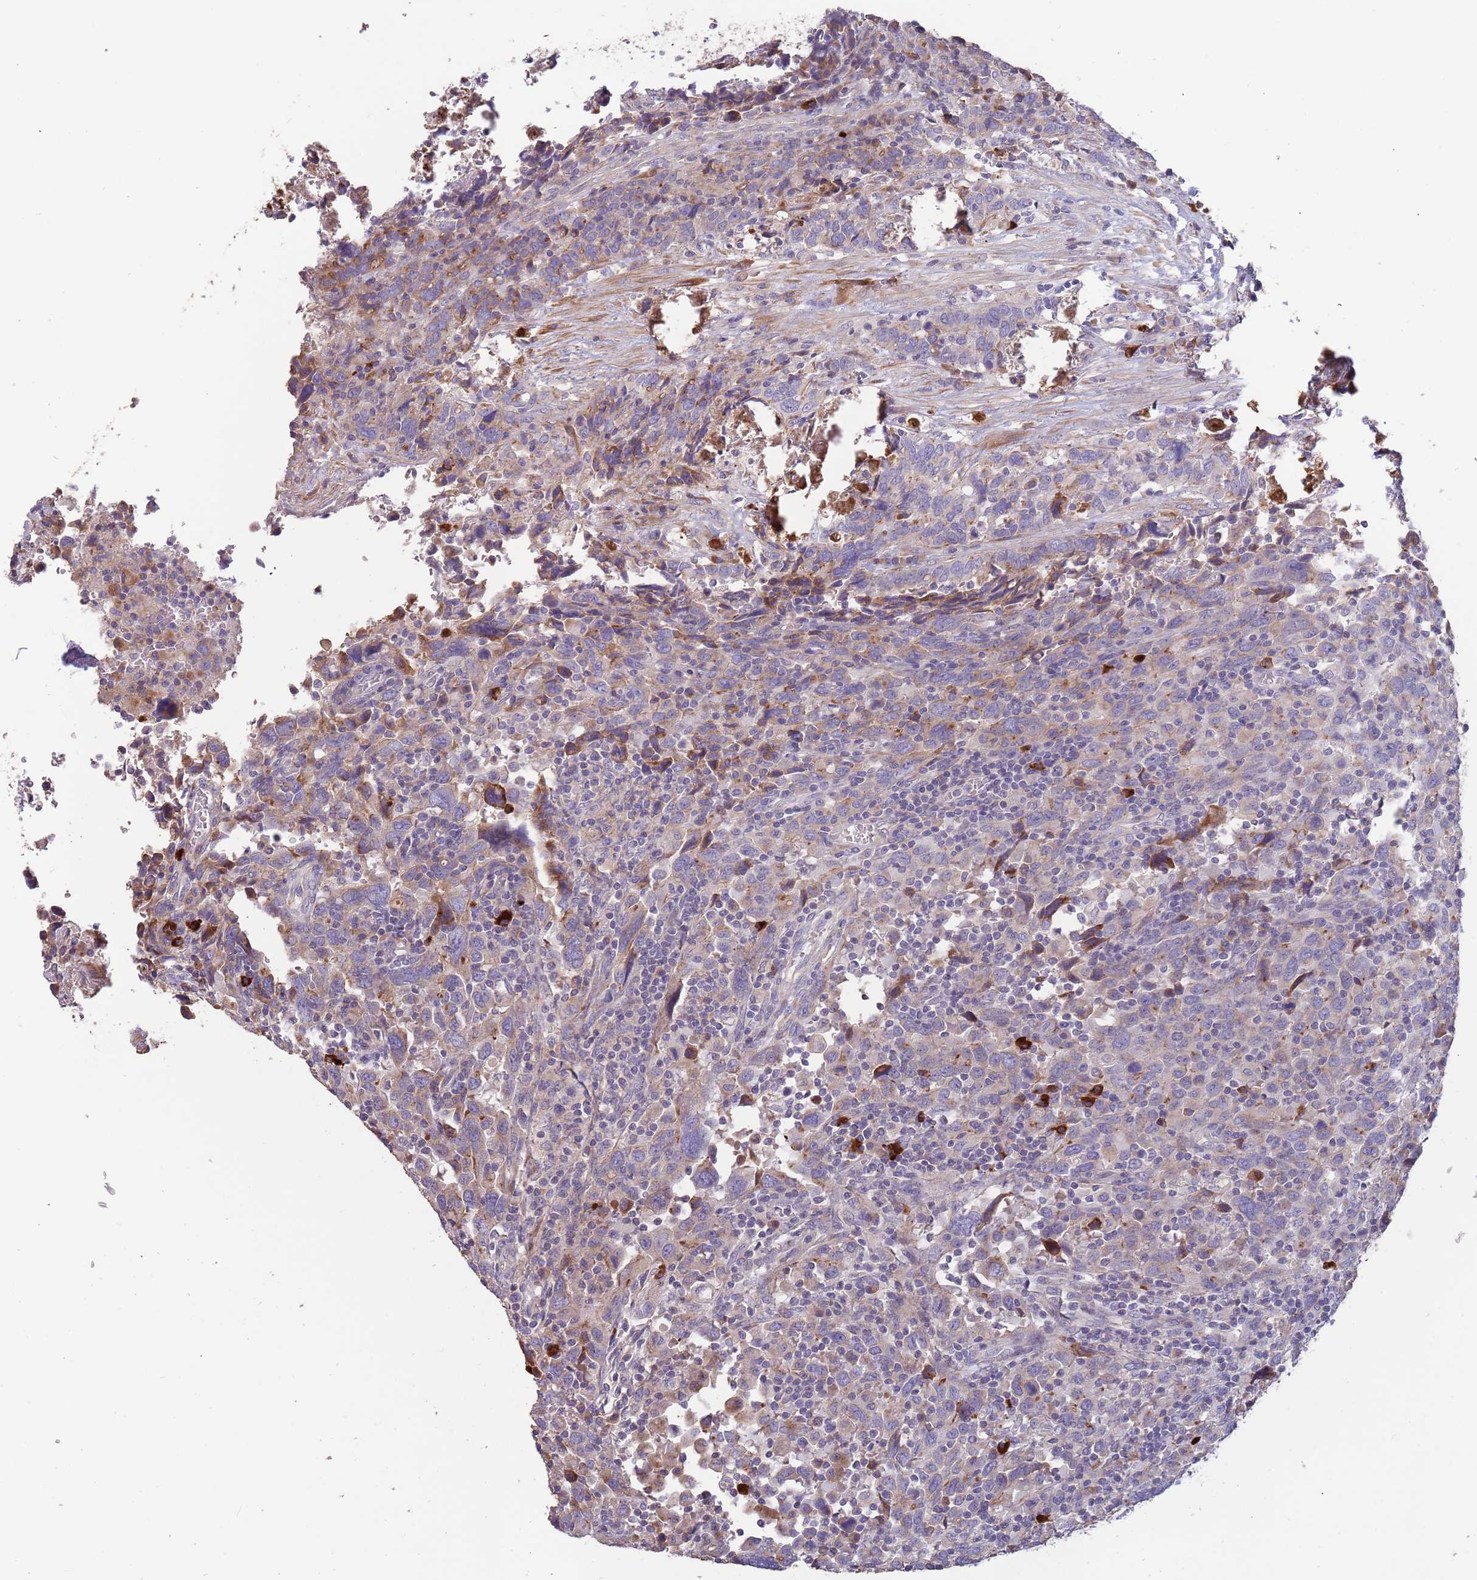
{"staining": {"intensity": "moderate", "quantity": "25%-75%", "location": "cytoplasmic/membranous"}, "tissue": "urothelial cancer", "cell_type": "Tumor cells", "image_type": "cancer", "snomed": [{"axis": "morphology", "description": "Urothelial carcinoma, High grade"}, {"axis": "topography", "description": "Urinary bladder"}], "caption": "Immunohistochemical staining of urothelial cancer shows medium levels of moderate cytoplasmic/membranous protein staining in about 25%-75% of tumor cells.", "gene": "SUSD1", "patient": {"sex": "male", "age": 61}}